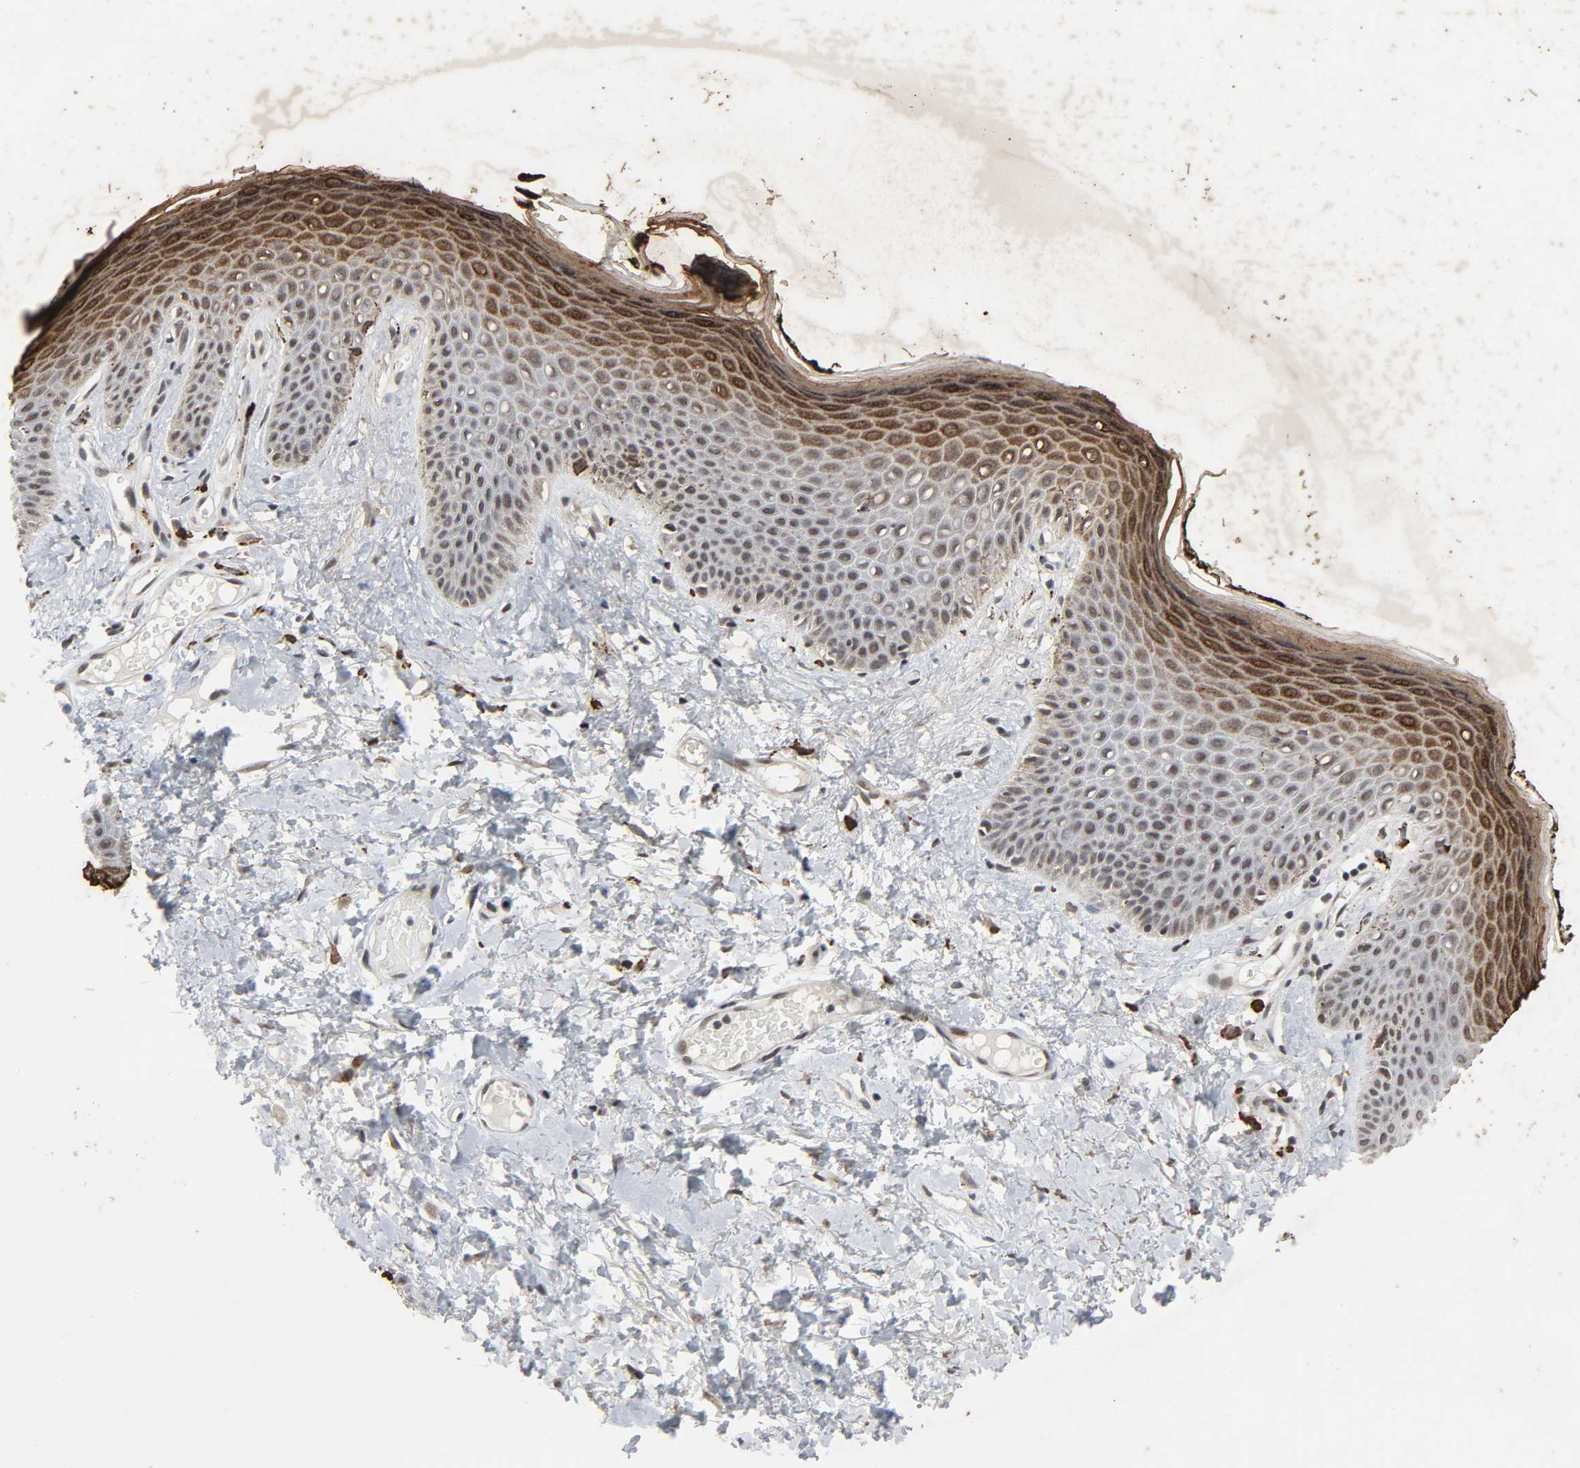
{"staining": {"intensity": "strong", "quantity": "<25%", "location": "cytoplasmic/membranous,nuclear"}, "tissue": "skin", "cell_type": "Epidermal cells", "image_type": "normal", "snomed": [{"axis": "morphology", "description": "Normal tissue, NOS"}, {"axis": "morphology", "description": "Inflammation, NOS"}, {"axis": "topography", "description": "Vulva"}], "caption": "Brown immunohistochemical staining in benign human skin exhibits strong cytoplasmic/membranous,nuclear staining in about <25% of epidermal cells. Nuclei are stained in blue.", "gene": "MUC1", "patient": {"sex": "female", "age": 84}}